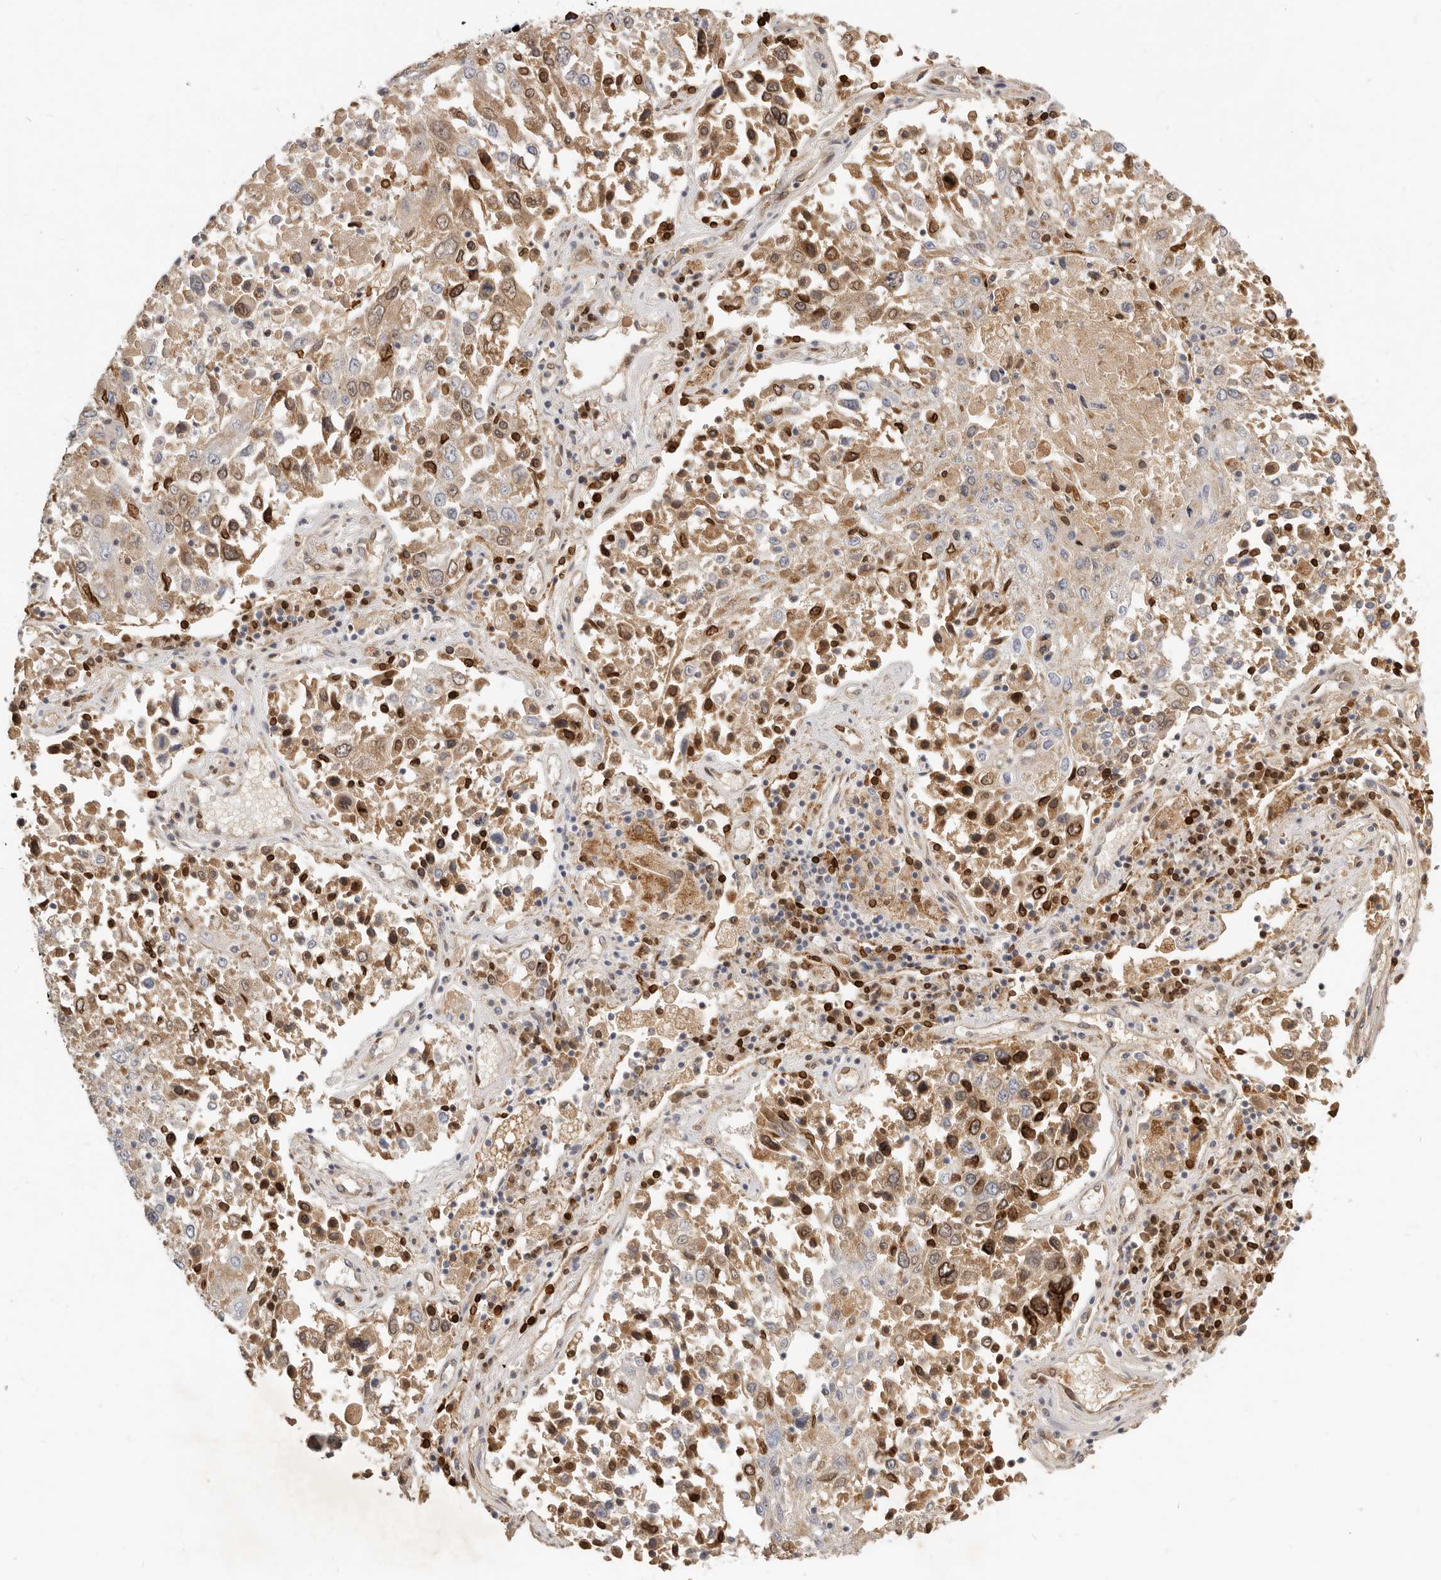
{"staining": {"intensity": "moderate", "quantity": ">75%", "location": "cytoplasmic/membranous,nuclear"}, "tissue": "lung cancer", "cell_type": "Tumor cells", "image_type": "cancer", "snomed": [{"axis": "morphology", "description": "Squamous cell carcinoma, NOS"}, {"axis": "topography", "description": "Lung"}], "caption": "Tumor cells reveal moderate cytoplasmic/membranous and nuclear positivity in about >75% of cells in squamous cell carcinoma (lung).", "gene": "MICALL2", "patient": {"sex": "male", "age": 65}}